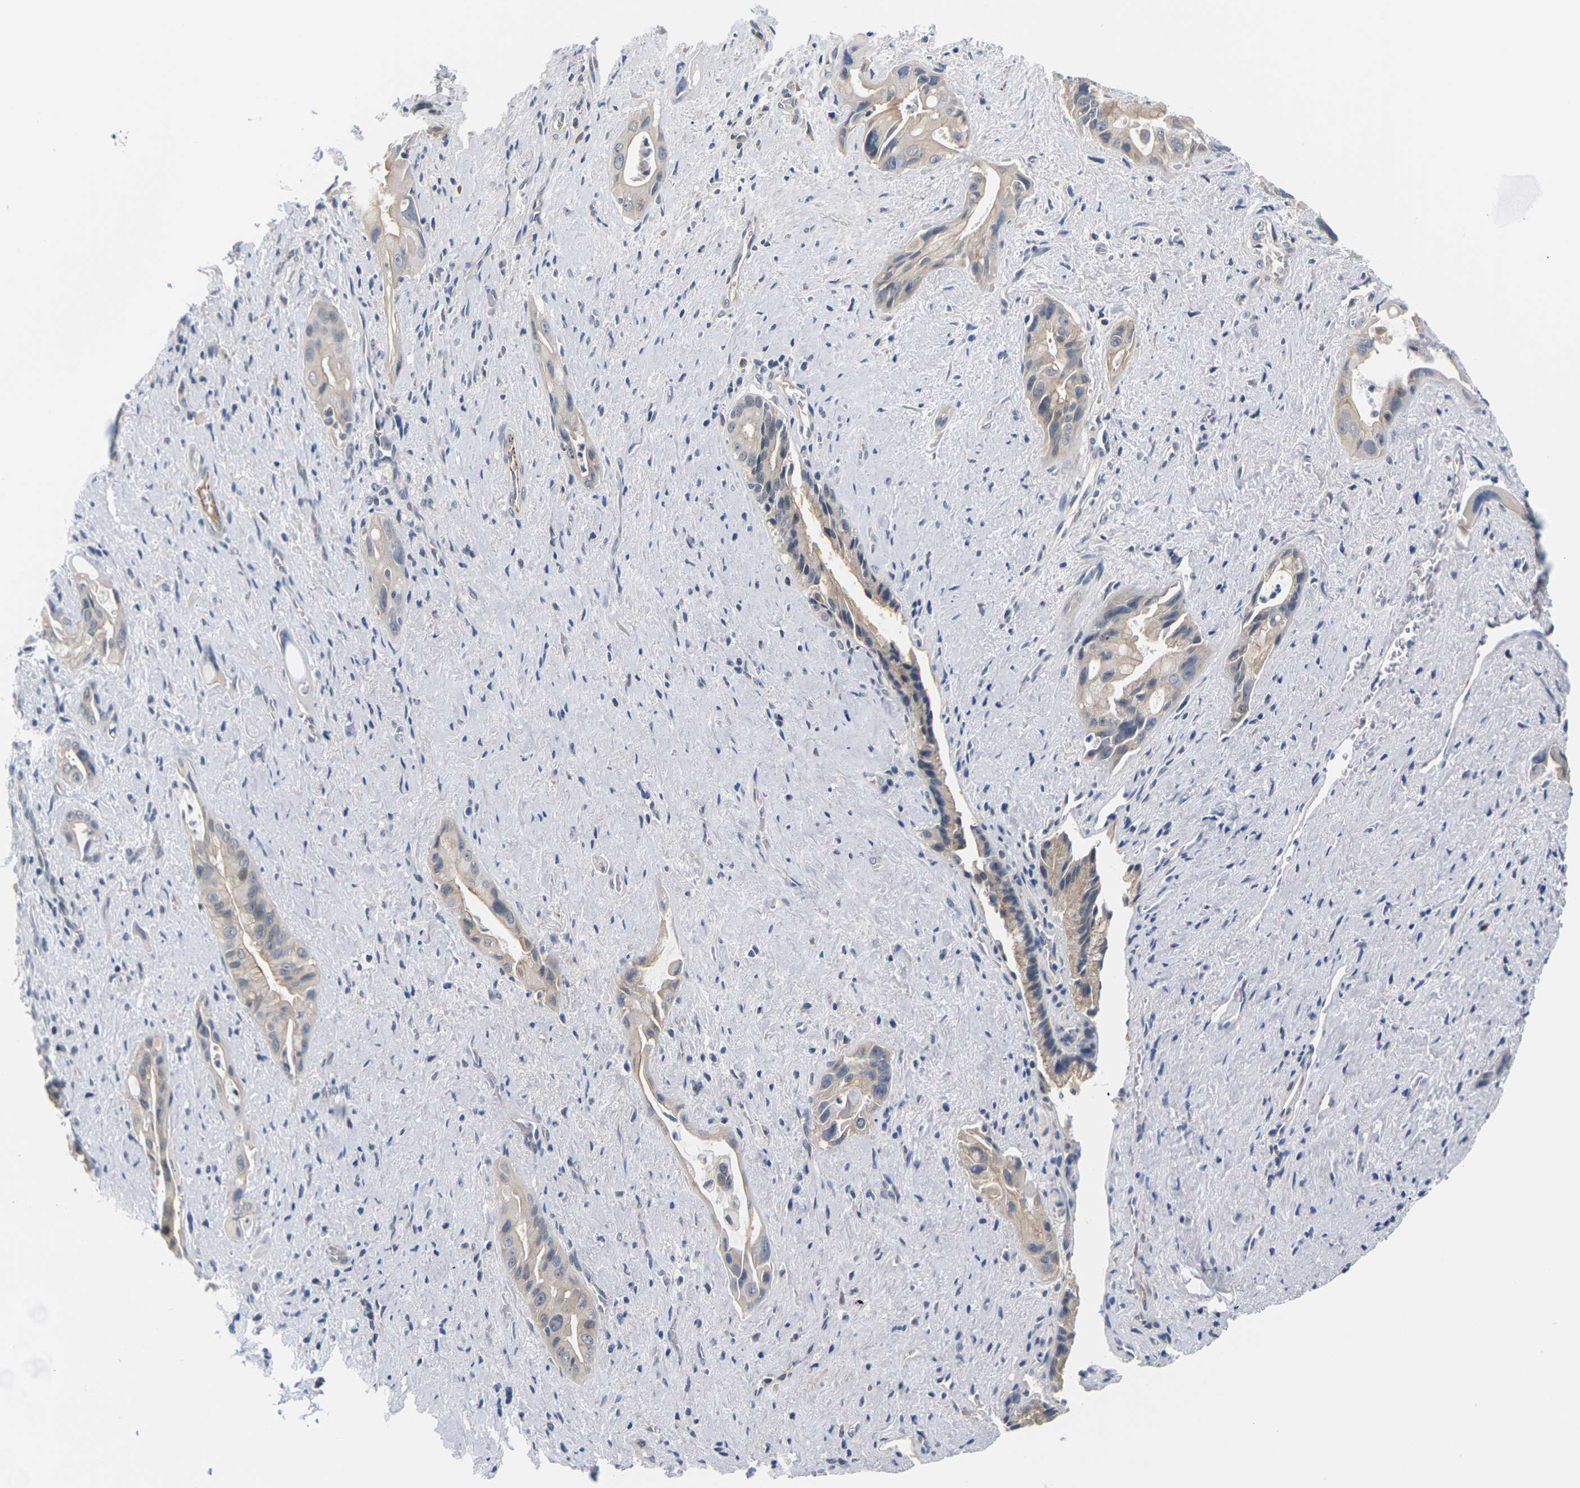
{"staining": {"intensity": "weak", "quantity": ">75%", "location": "cytoplasmic/membranous"}, "tissue": "pancreatic cancer", "cell_type": "Tumor cells", "image_type": "cancer", "snomed": [{"axis": "morphology", "description": "Adenocarcinoma, NOS"}, {"axis": "topography", "description": "Pancreas"}], "caption": "Weak cytoplasmic/membranous positivity for a protein is identified in approximately >75% of tumor cells of adenocarcinoma (pancreatic) using immunohistochemistry (IHC).", "gene": "PKP2", "patient": {"sex": "male", "age": 77}}